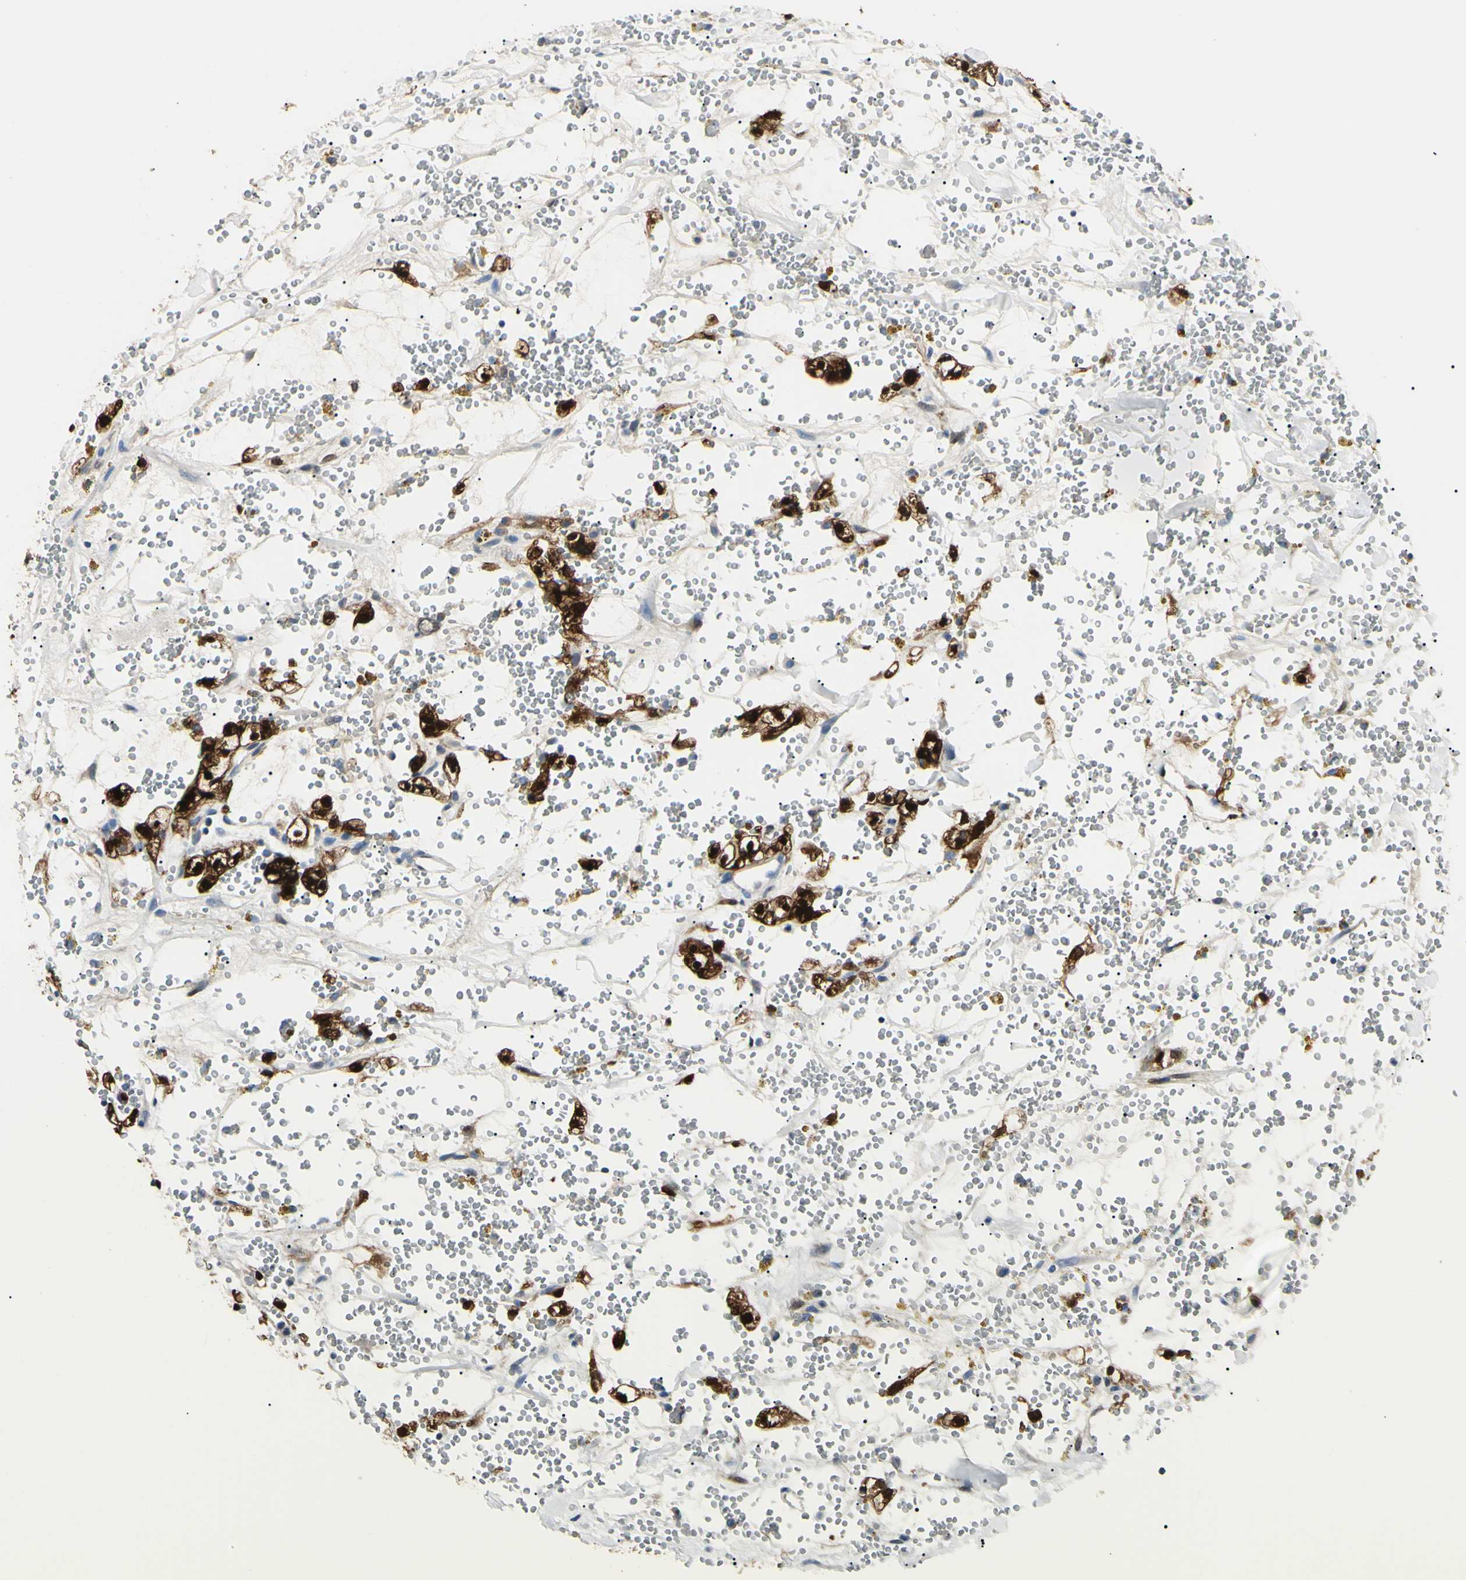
{"staining": {"intensity": "strong", "quantity": ">75%", "location": "cytoplasmic/membranous,nuclear"}, "tissue": "renal cancer", "cell_type": "Tumor cells", "image_type": "cancer", "snomed": [{"axis": "morphology", "description": "Adenocarcinoma, NOS"}, {"axis": "topography", "description": "Kidney"}], "caption": "Immunohistochemistry of human renal adenocarcinoma exhibits high levels of strong cytoplasmic/membranous and nuclear staining in approximately >75% of tumor cells.", "gene": "AKR1C3", "patient": {"sex": "male", "age": 61}}